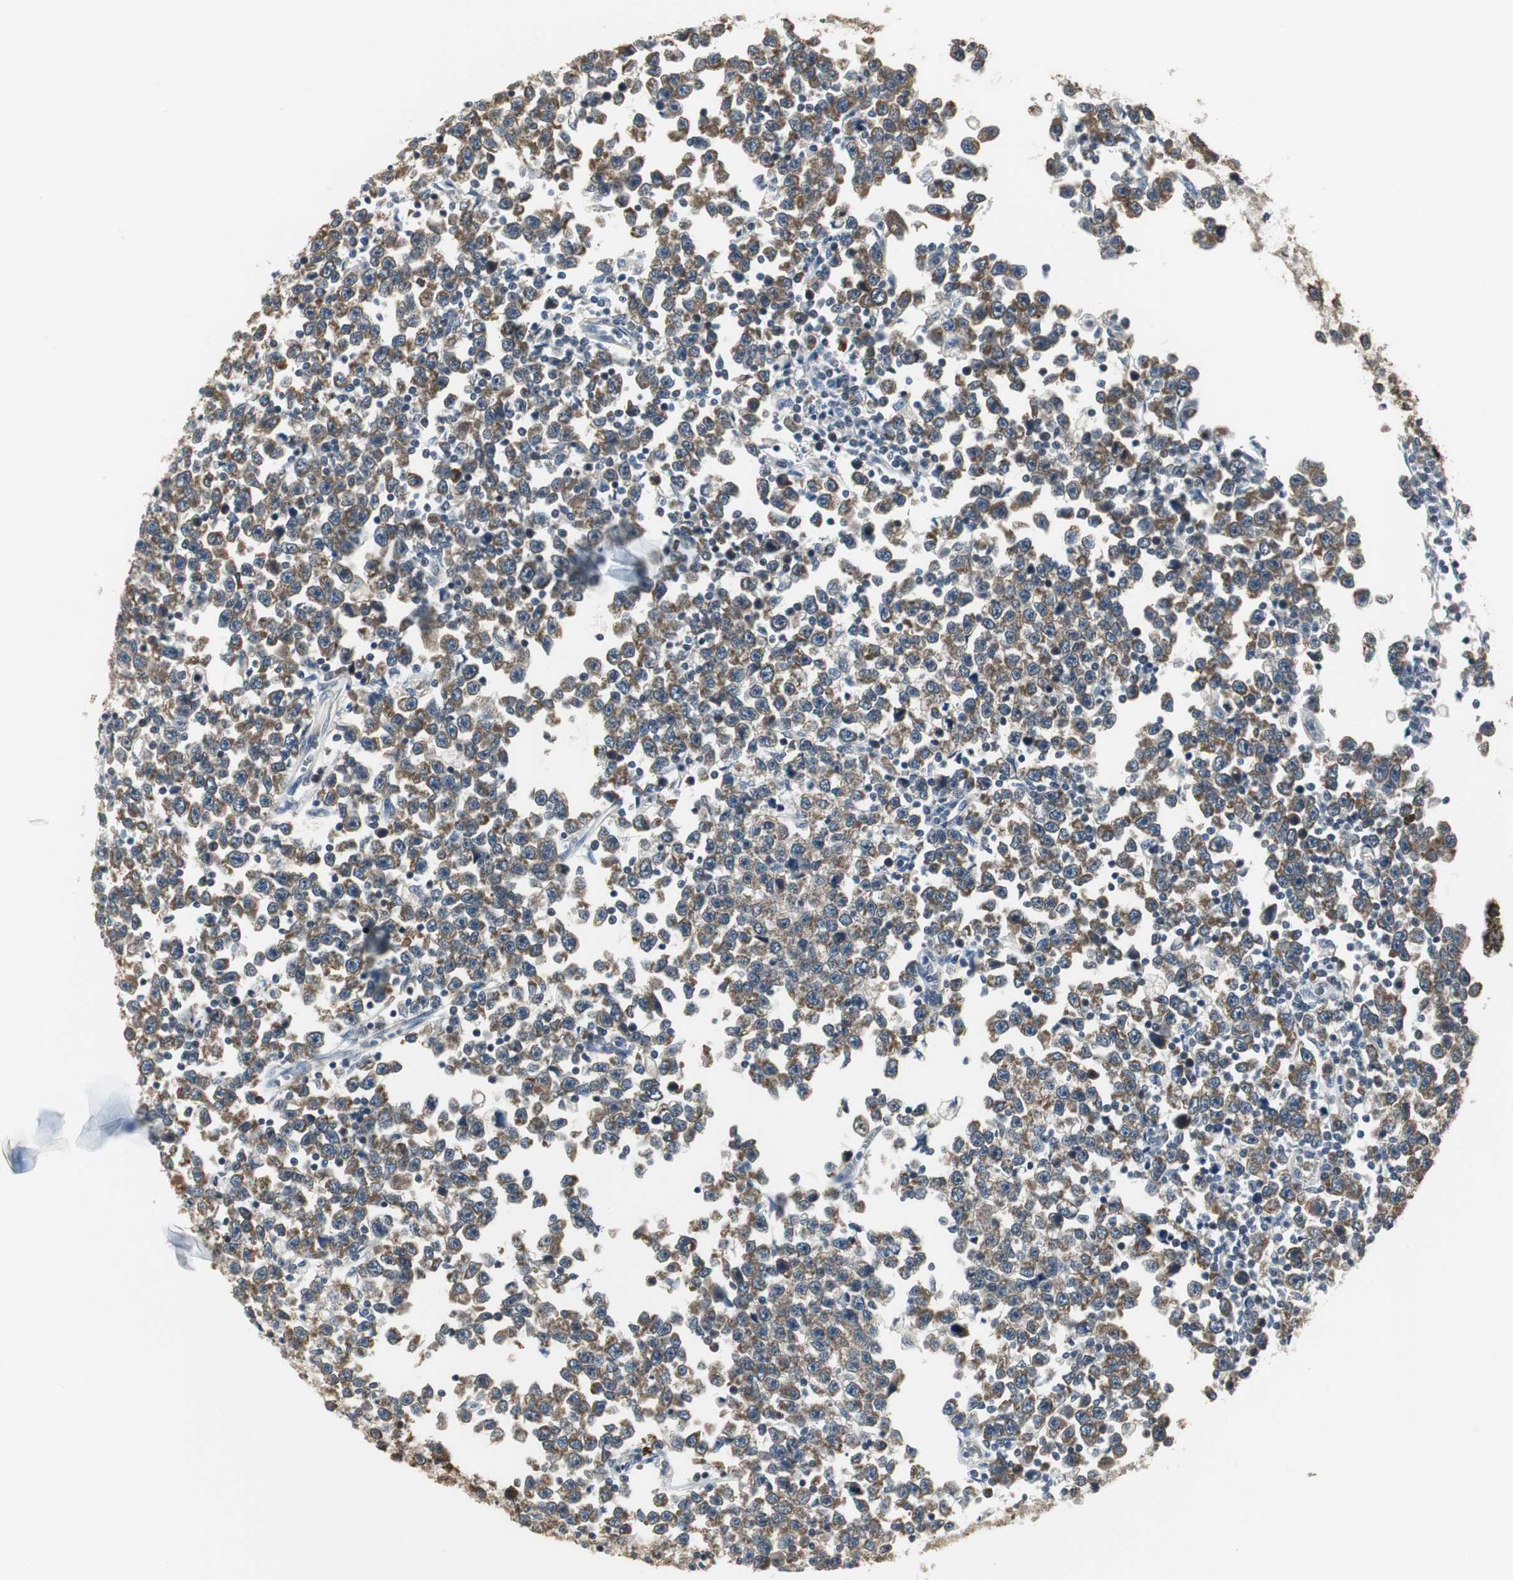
{"staining": {"intensity": "moderate", "quantity": ">75%", "location": "cytoplasmic/membranous"}, "tissue": "testis cancer", "cell_type": "Tumor cells", "image_type": "cancer", "snomed": [{"axis": "morphology", "description": "Seminoma, NOS"}, {"axis": "topography", "description": "Testis"}], "caption": "Immunohistochemistry (IHC) staining of seminoma (testis), which displays medium levels of moderate cytoplasmic/membranous staining in about >75% of tumor cells indicating moderate cytoplasmic/membranous protein expression. The staining was performed using DAB (3,3'-diaminobenzidine) (brown) for protein detection and nuclei were counterstained in hematoxylin (blue).", "gene": "CCT5", "patient": {"sex": "male", "age": 43}}